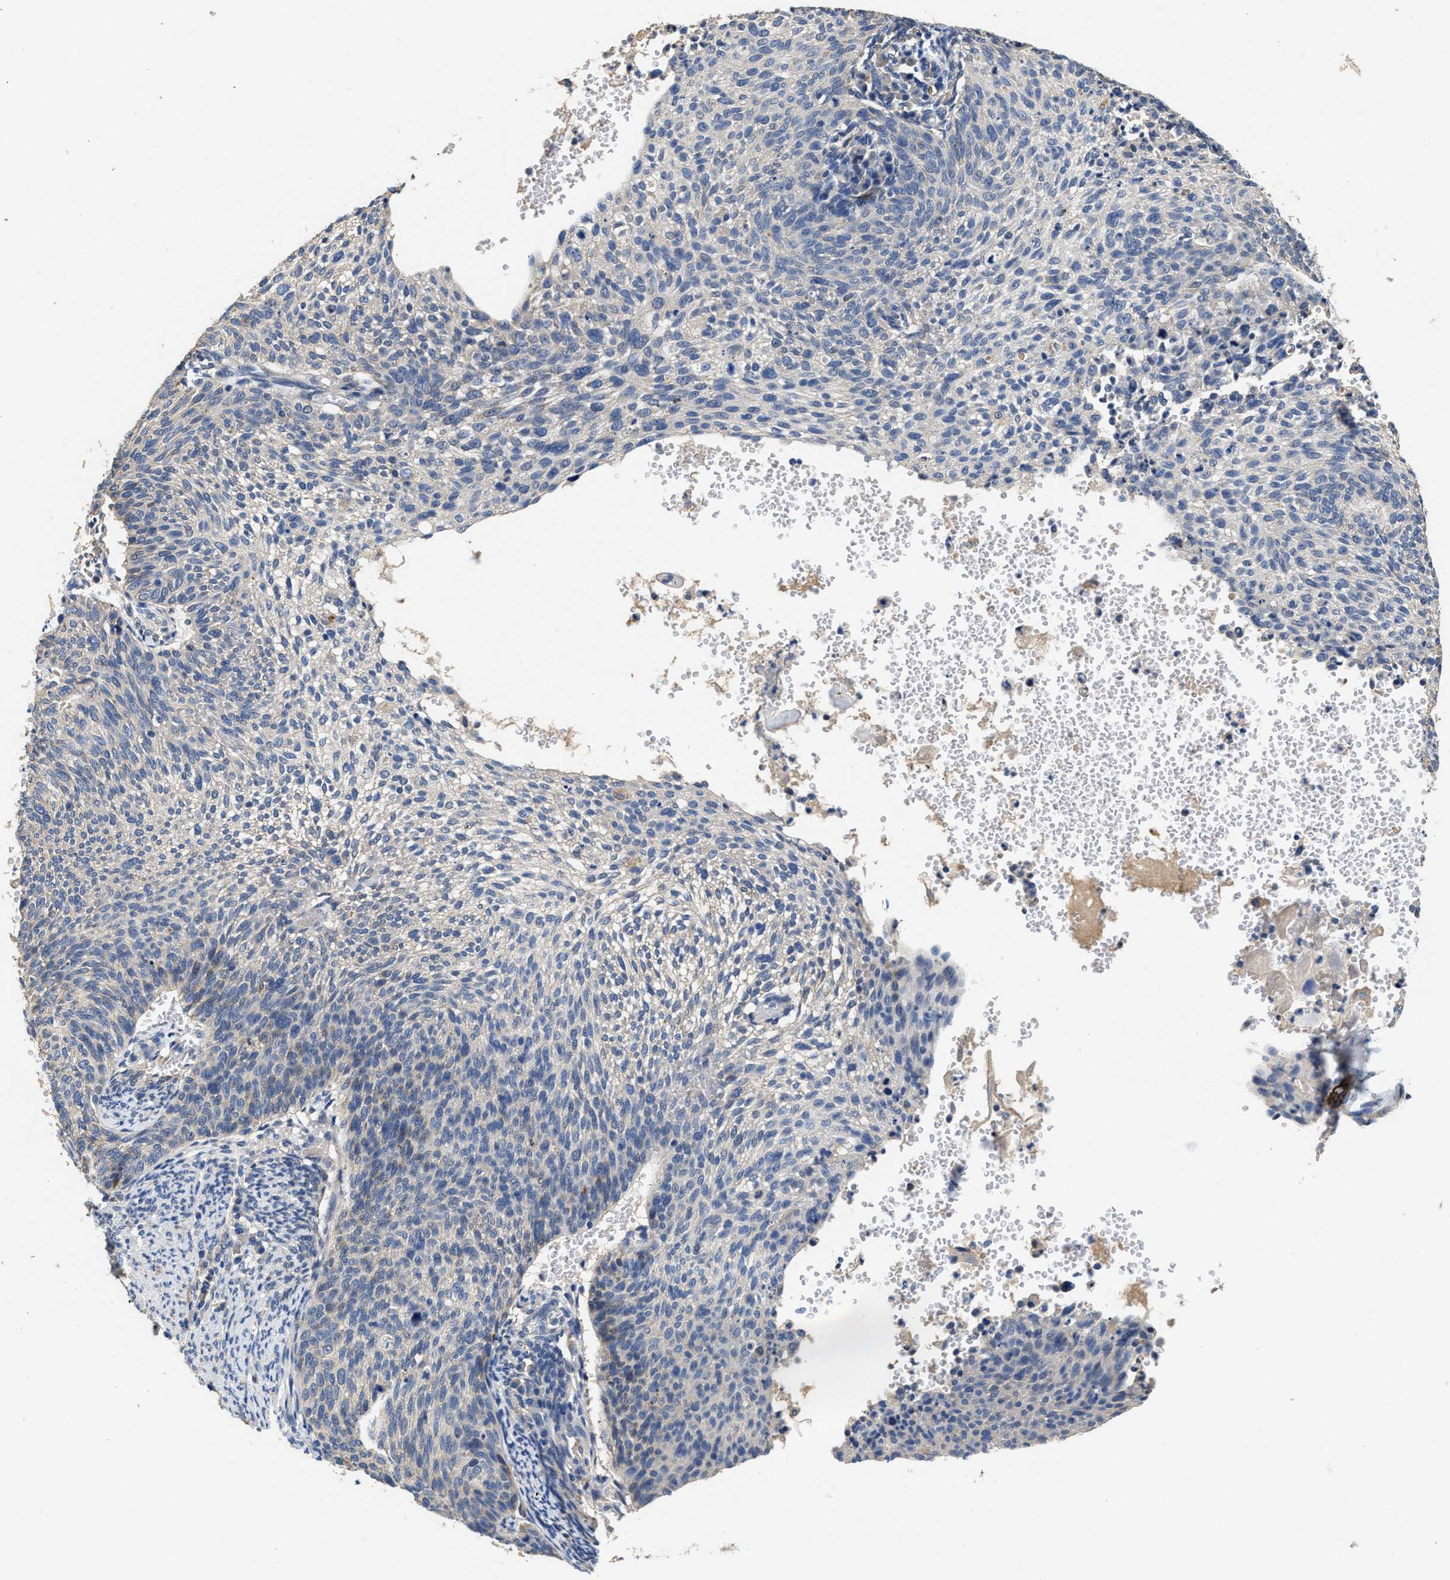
{"staining": {"intensity": "negative", "quantity": "none", "location": "none"}, "tissue": "cervical cancer", "cell_type": "Tumor cells", "image_type": "cancer", "snomed": [{"axis": "morphology", "description": "Squamous cell carcinoma, NOS"}, {"axis": "topography", "description": "Cervix"}], "caption": "DAB immunohistochemical staining of human cervical cancer (squamous cell carcinoma) exhibits no significant staining in tumor cells.", "gene": "PEG10", "patient": {"sex": "female", "age": 70}}